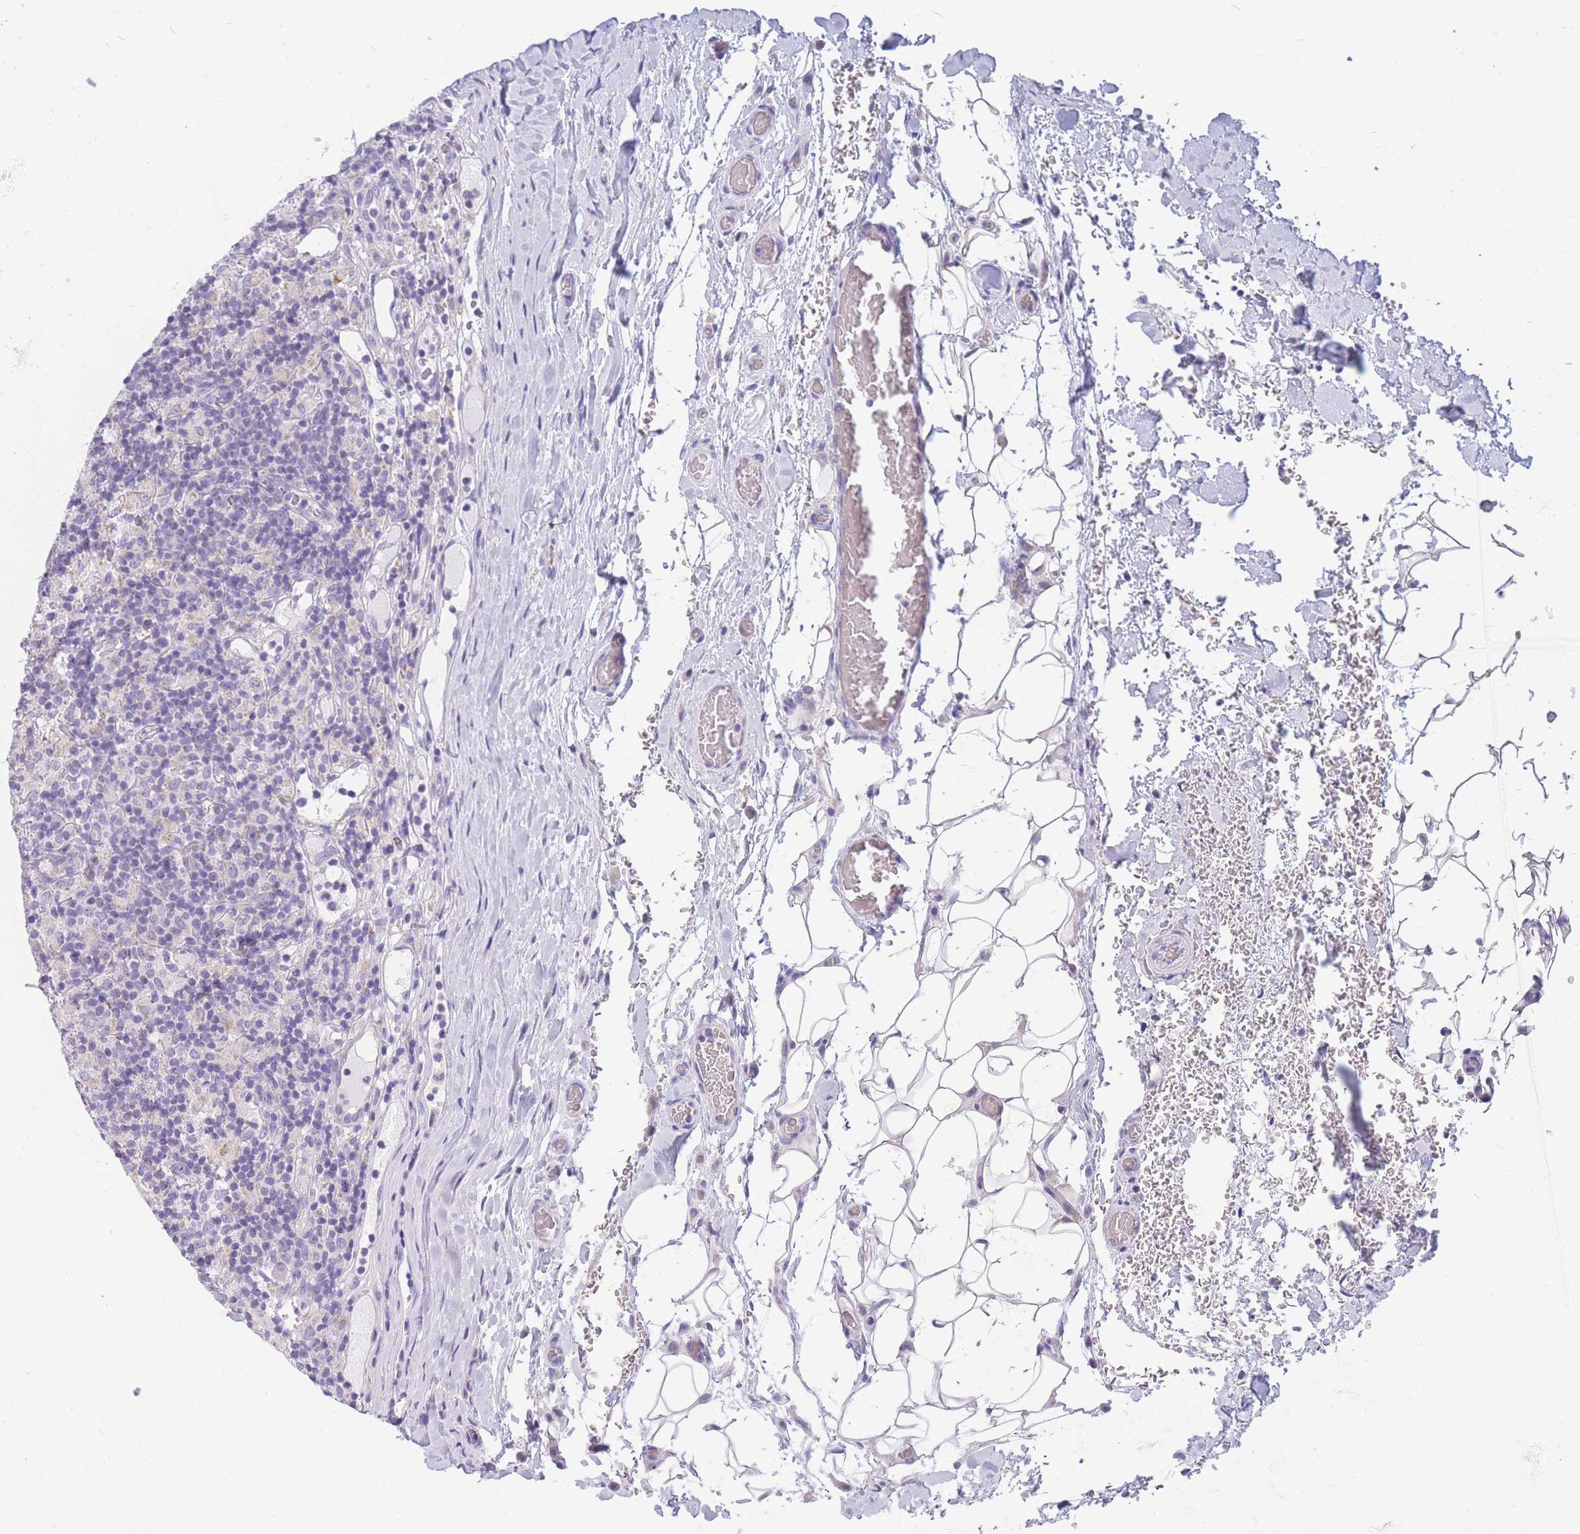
{"staining": {"intensity": "weak", "quantity": "<25%", "location": "cytoplasmic/membranous"}, "tissue": "lymphoma", "cell_type": "Tumor cells", "image_type": "cancer", "snomed": [{"axis": "morphology", "description": "Hodgkin's disease, NOS"}, {"axis": "topography", "description": "Lymph node"}], "caption": "This is an immunohistochemistry micrograph of Hodgkin's disease. There is no positivity in tumor cells.", "gene": "DHRS11", "patient": {"sex": "male", "age": 70}}